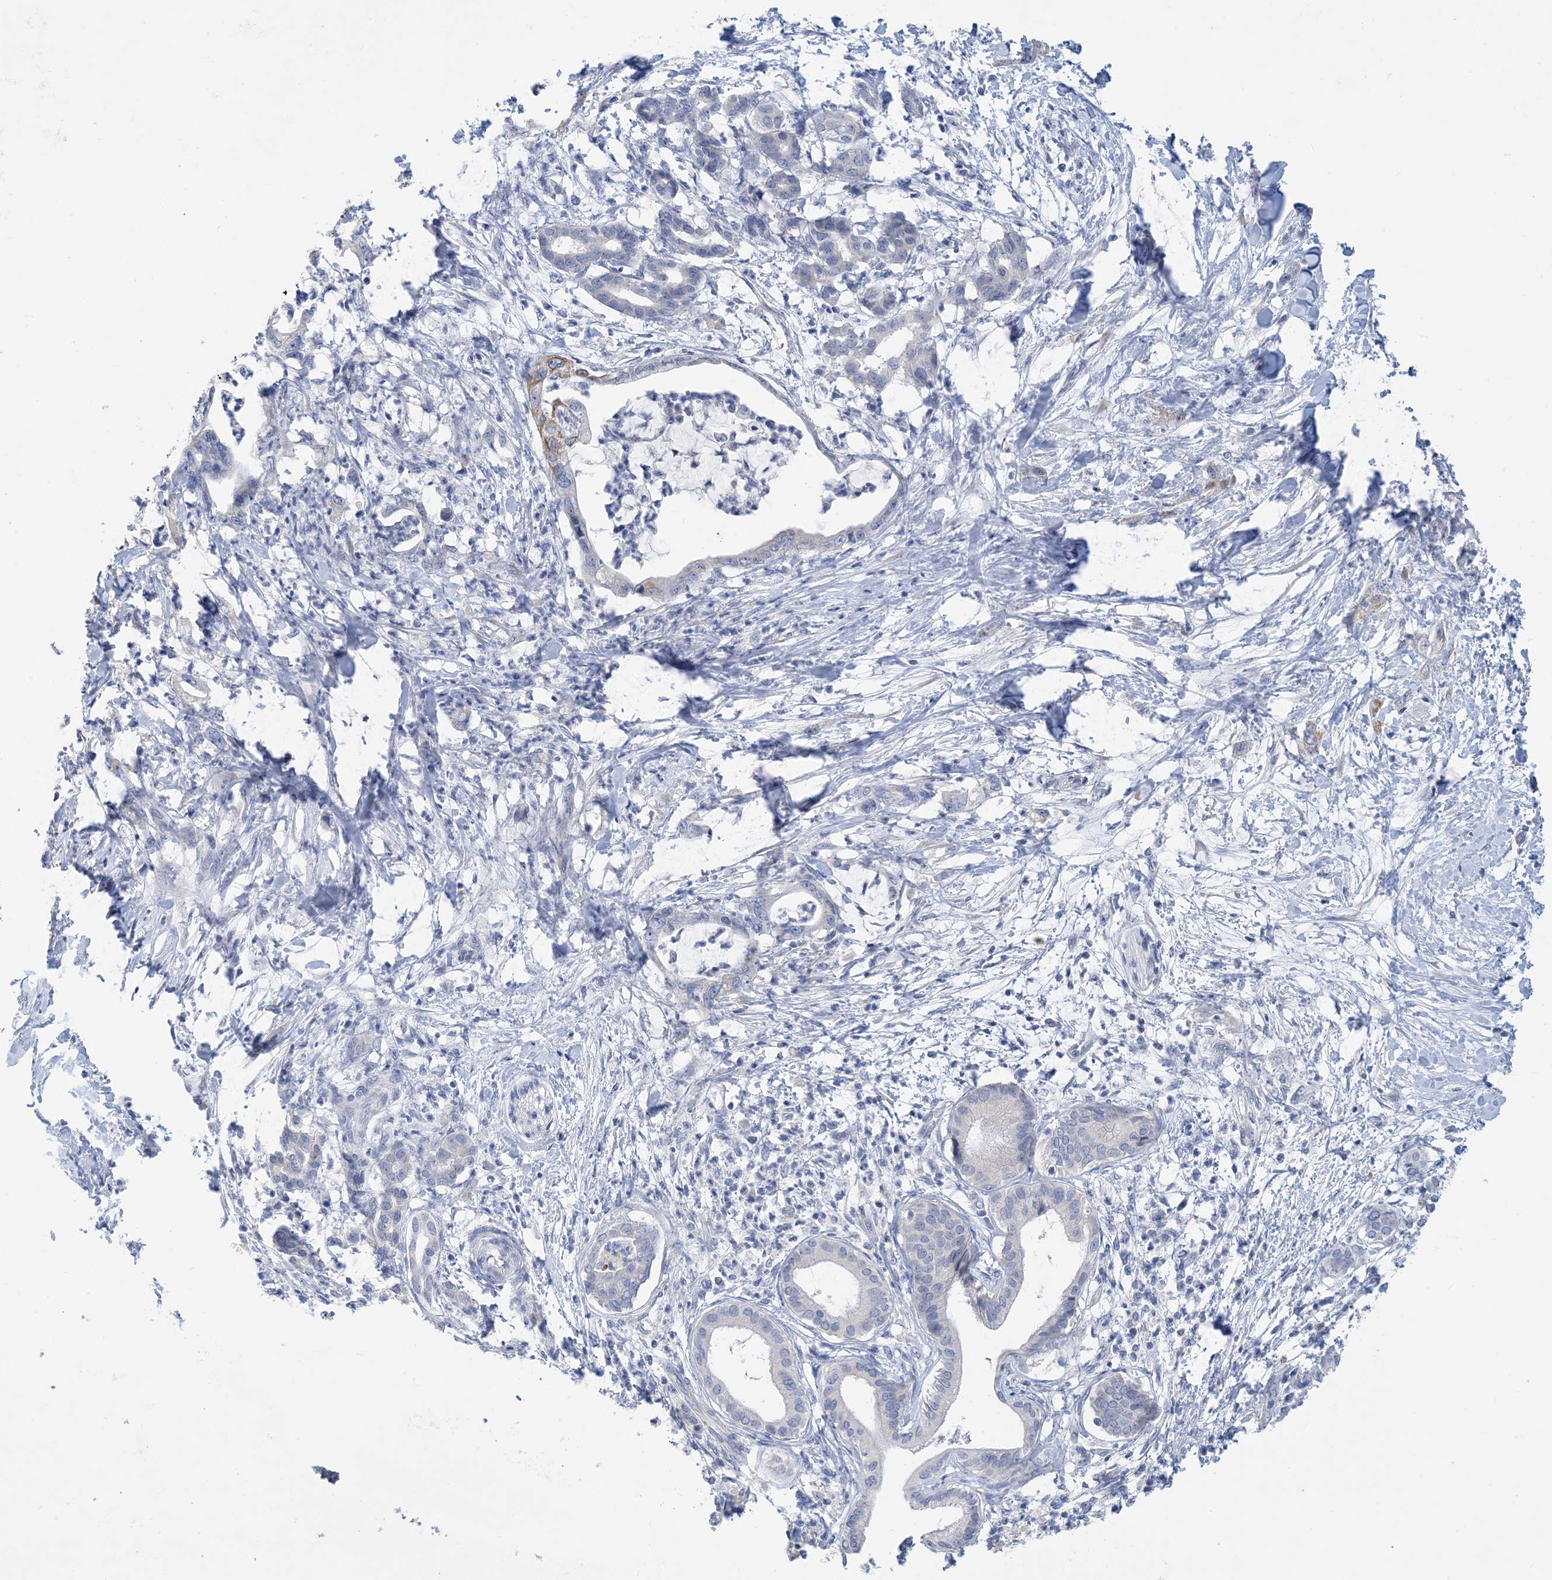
{"staining": {"intensity": "weak", "quantity": "<25%", "location": "cytoplasmic/membranous"}, "tissue": "pancreatic cancer", "cell_type": "Tumor cells", "image_type": "cancer", "snomed": [{"axis": "morphology", "description": "Adenocarcinoma, NOS"}, {"axis": "topography", "description": "Pancreas"}], "caption": "This is an immunohistochemistry histopathology image of human pancreatic cancer (adenocarcinoma). There is no positivity in tumor cells.", "gene": "ZCCHC18", "patient": {"sex": "female", "age": 55}}